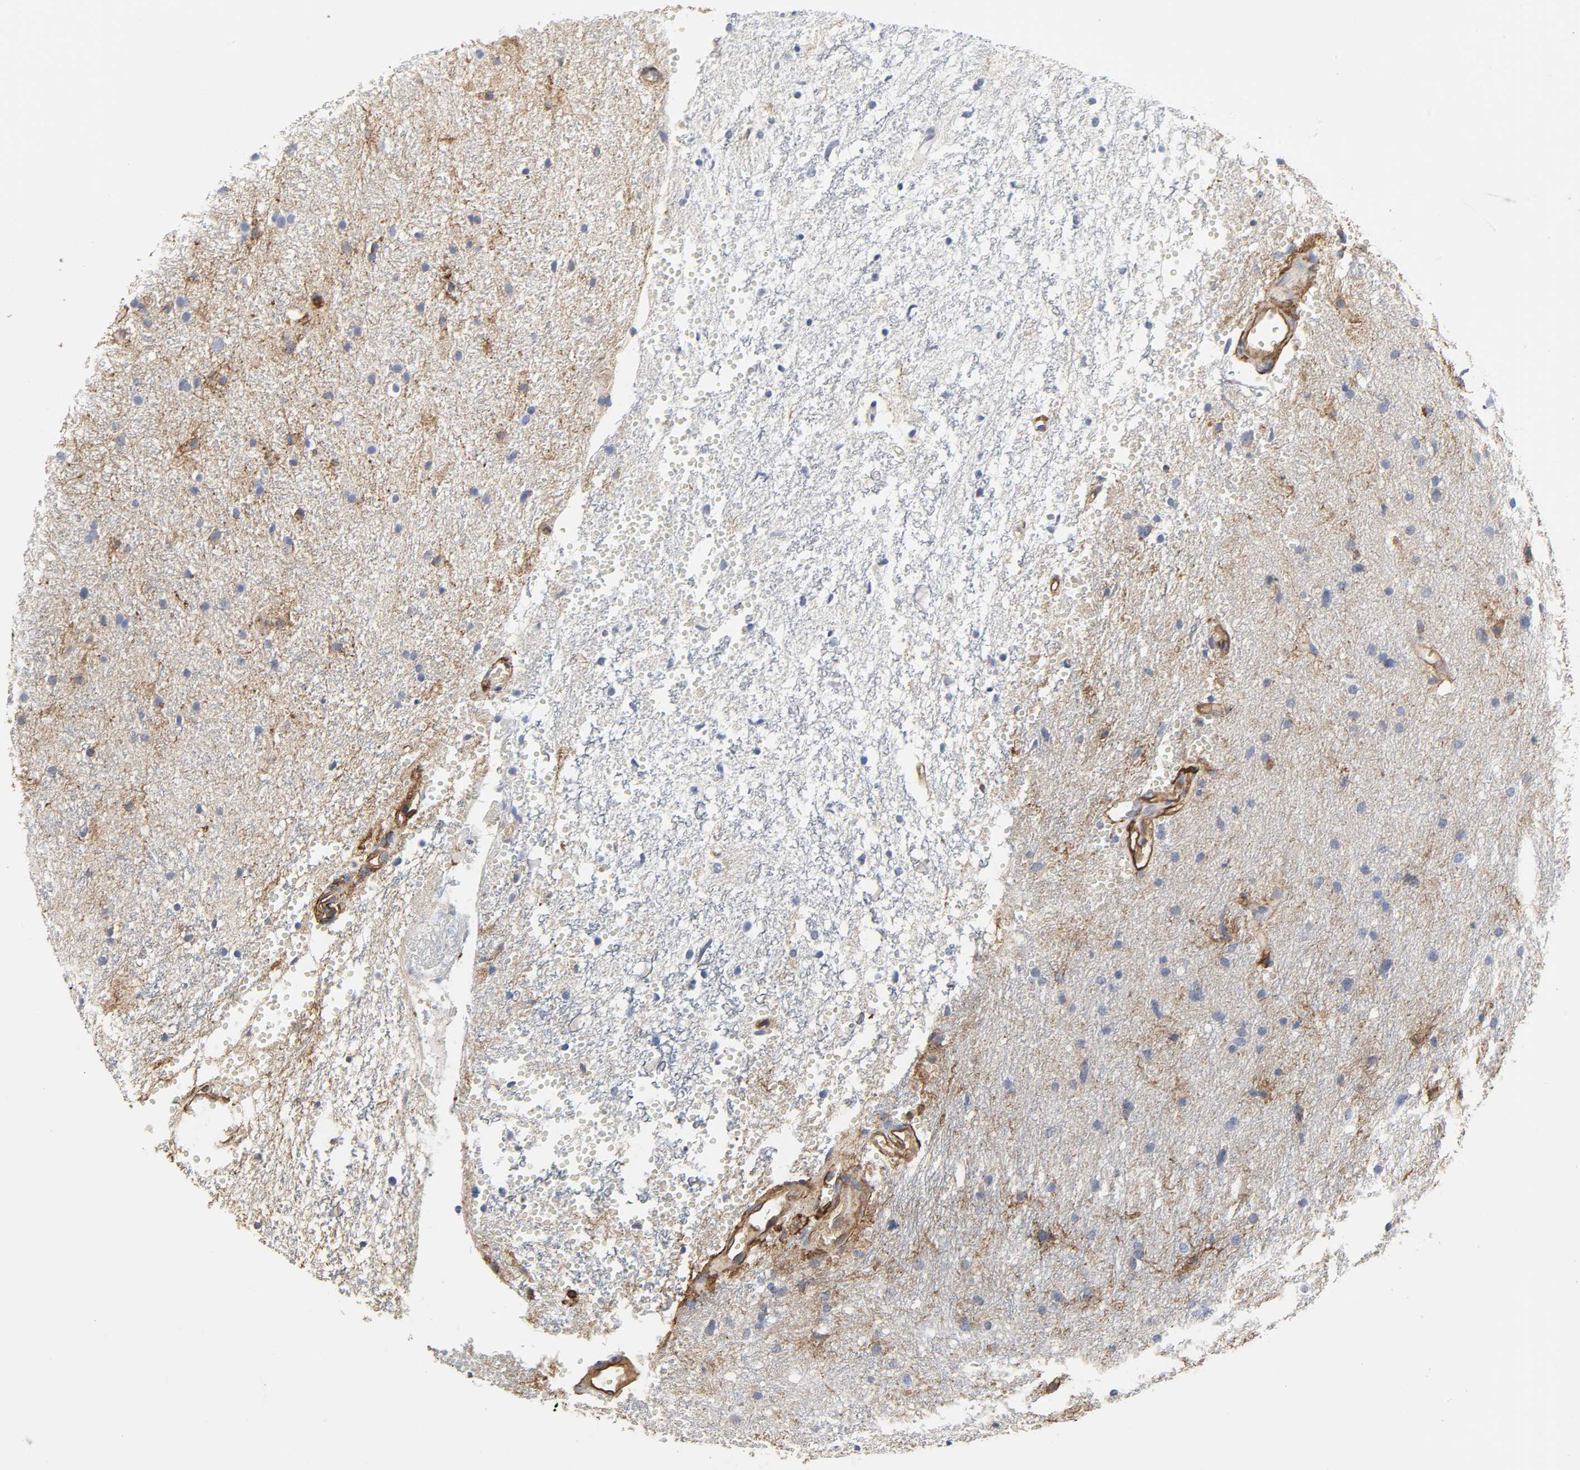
{"staining": {"intensity": "moderate", "quantity": "<25%", "location": "cytoplasmic/membranous"}, "tissue": "glioma", "cell_type": "Tumor cells", "image_type": "cancer", "snomed": [{"axis": "morphology", "description": "Glioma, malignant, High grade"}, {"axis": "topography", "description": "Brain"}], "caption": "DAB (3,3'-diaminobenzidine) immunohistochemical staining of human malignant glioma (high-grade) displays moderate cytoplasmic/membranous protein positivity in approximately <25% of tumor cells. Using DAB (brown) and hematoxylin (blue) stains, captured at high magnification using brightfield microscopy.", "gene": "ANXA2", "patient": {"sex": "female", "age": 59}}